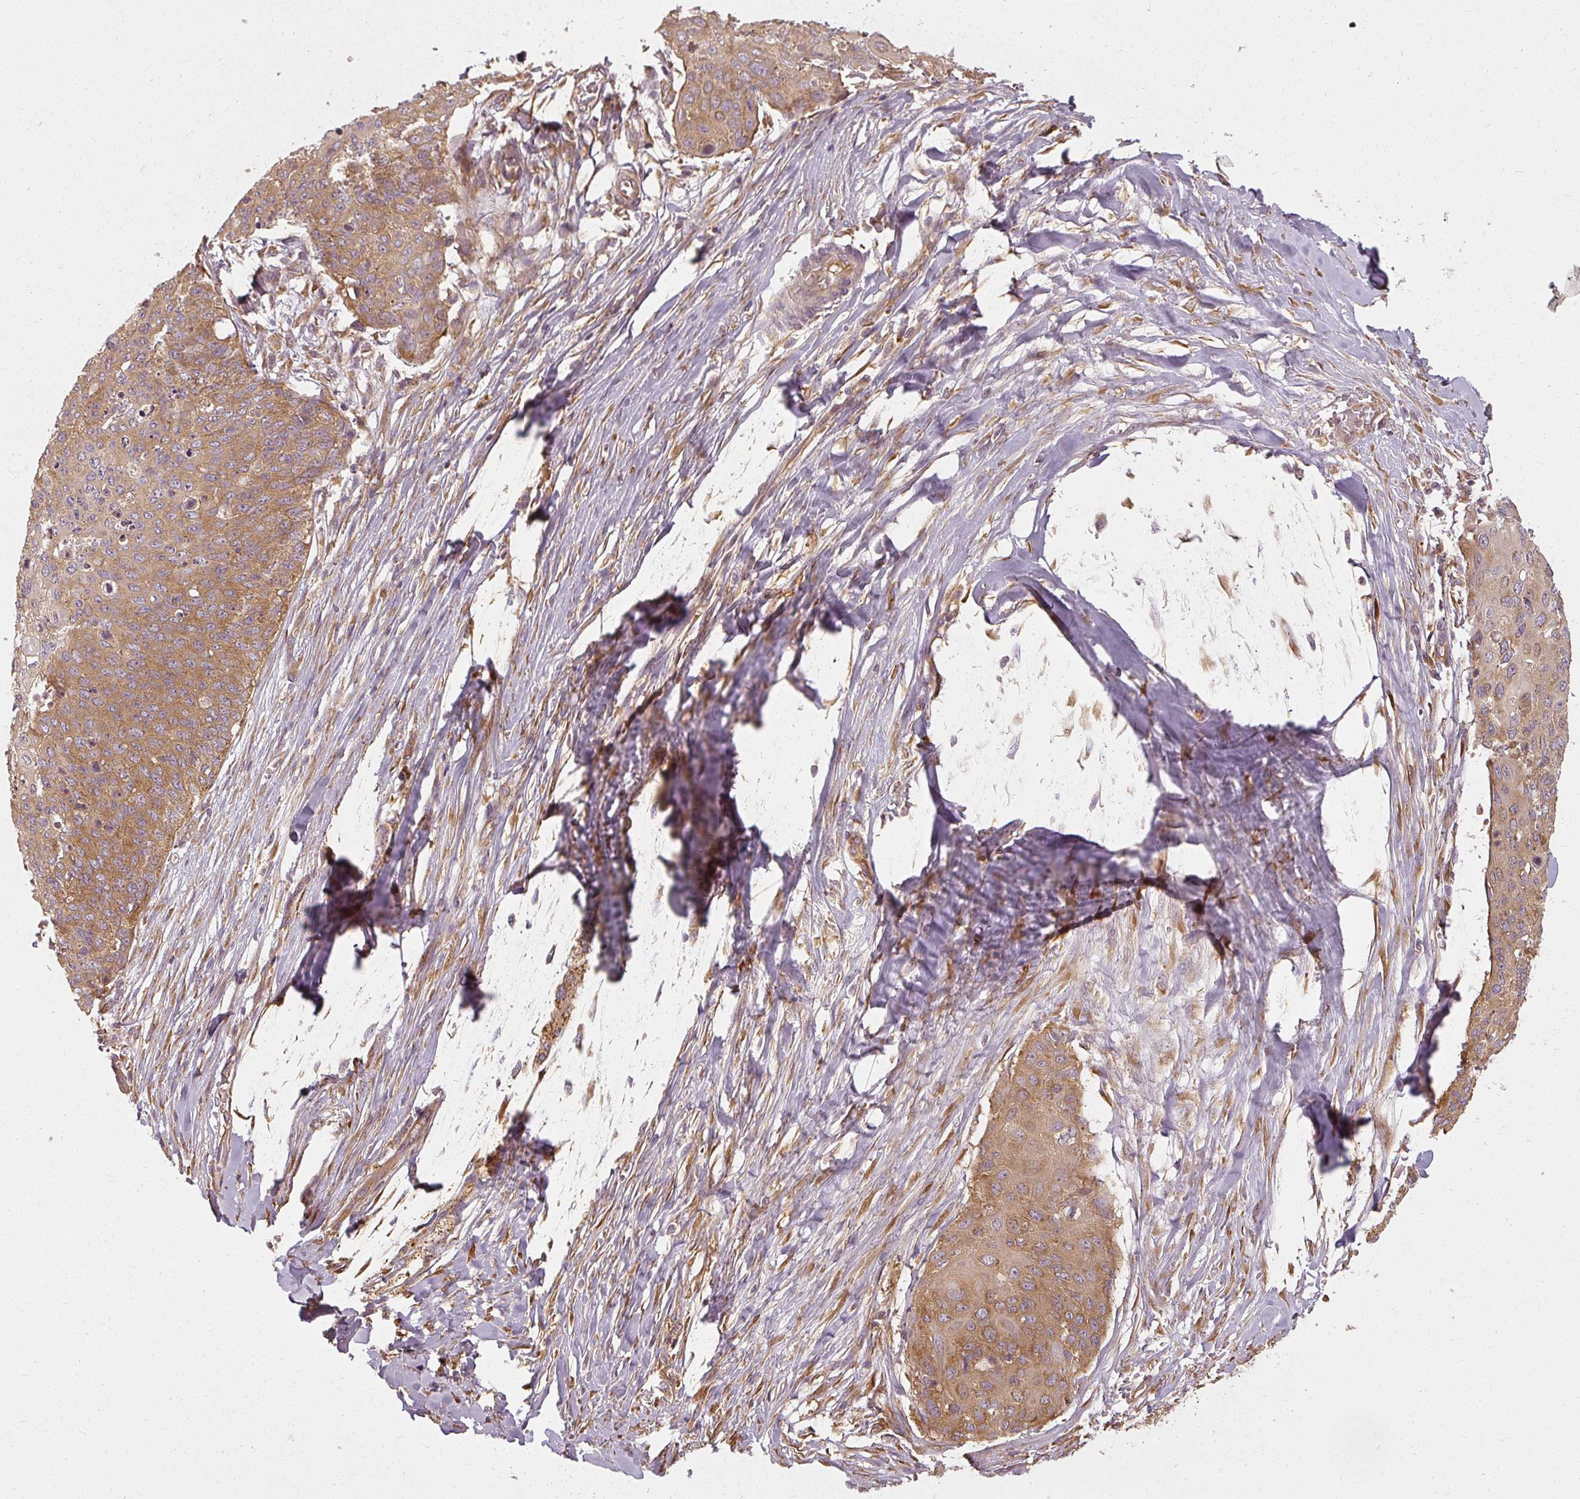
{"staining": {"intensity": "strong", "quantity": ">75%", "location": "cytoplasmic/membranous"}, "tissue": "skin cancer", "cell_type": "Tumor cells", "image_type": "cancer", "snomed": [{"axis": "morphology", "description": "Squamous cell carcinoma, NOS"}, {"axis": "topography", "description": "Skin"}, {"axis": "topography", "description": "Vulva"}], "caption": "This is a photomicrograph of immunohistochemistry staining of skin cancer, which shows strong staining in the cytoplasmic/membranous of tumor cells.", "gene": "RPL24", "patient": {"sex": "female", "age": 85}}